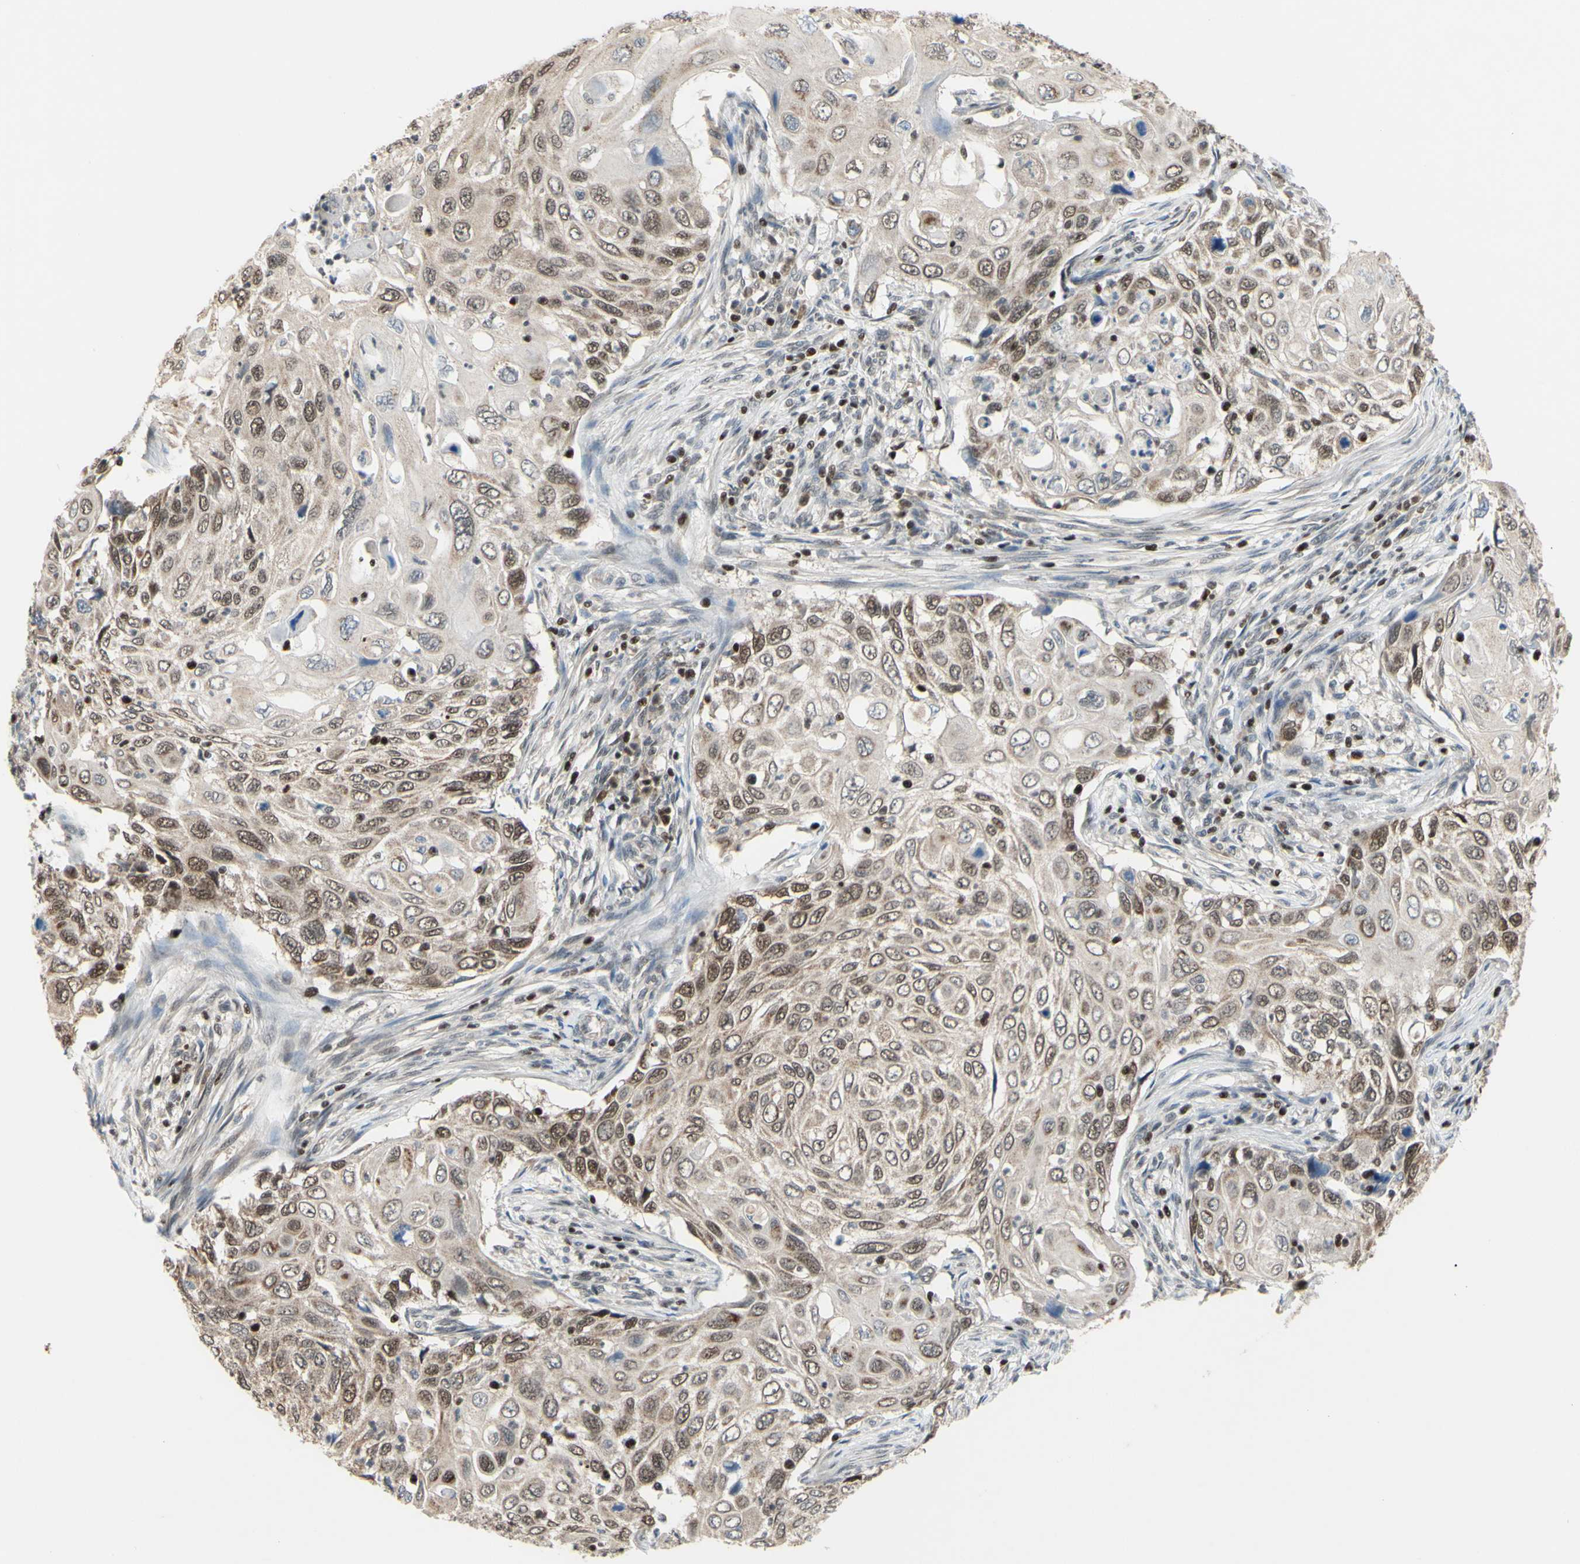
{"staining": {"intensity": "weak", "quantity": ">75%", "location": "cytoplasmic/membranous,nuclear"}, "tissue": "cervical cancer", "cell_type": "Tumor cells", "image_type": "cancer", "snomed": [{"axis": "morphology", "description": "Squamous cell carcinoma, NOS"}, {"axis": "topography", "description": "Cervix"}], "caption": "Immunohistochemistry (IHC) photomicrograph of neoplastic tissue: cervical squamous cell carcinoma stained using immunohistochemistry demonstrates low levels of weak protein expression localized specifically in the cytoplasmic/membranous and nuclear of tumor cells, appearing as a cytoplasmic/membranous and nuclear brown color.", "gene": "SP4", "patient": {"sex": "female", "age": 70}}